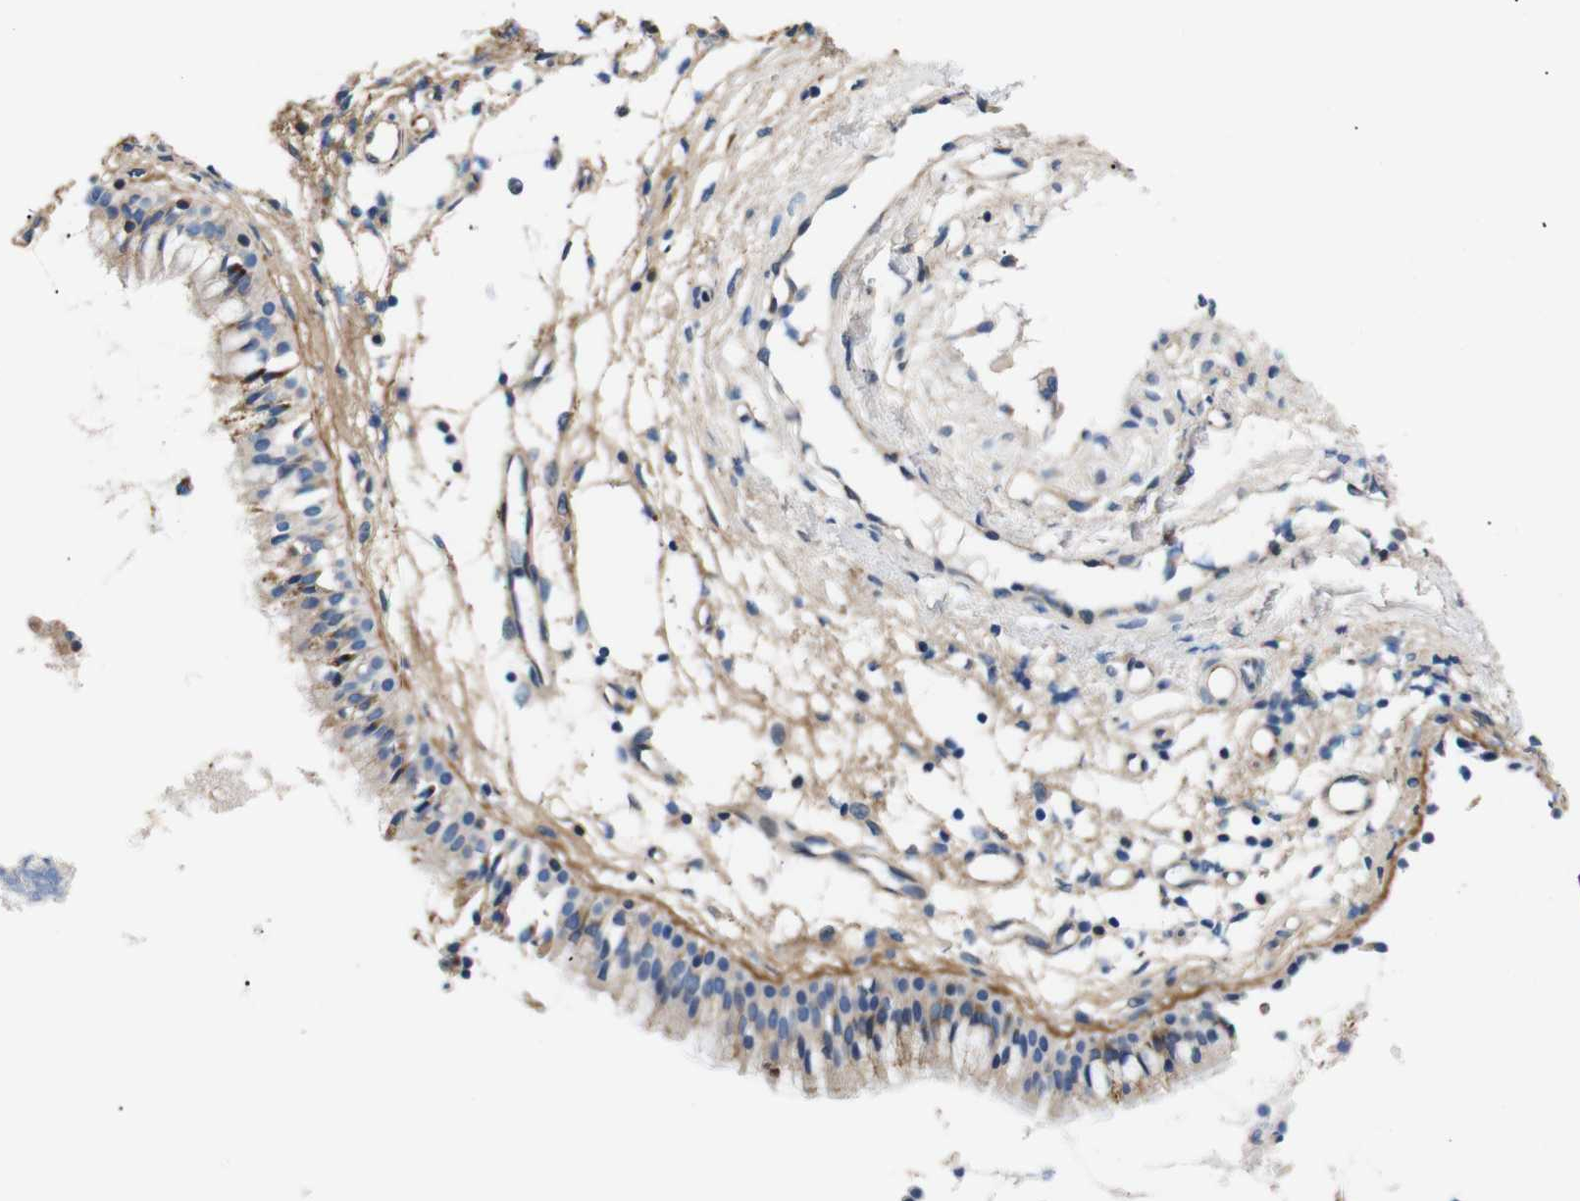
{"staining": {"intensity": "weak", "quantity": "25%-75%", "location": "cytoplasmic/membranous"}, "tissue": "nasopharynx", "cell_type": "Respiratory epithelial cells", "image_type": "normal", "snomed": [{"axis": "morphology", "description": "Normal tissue, NOS"}, {"axis": "topography", "description": "Nasopharynx"}], "caption": "Protein expression analysis of normal human nasopharynx reveals weak cytoplasmic/membranous staining in about 25%-75% of respiratory epithelial cells. (DAB IHC, brown staining for protein, blue staining for nuclei).", "gene": "UBE2G2", "patient": {"sex": "male", "age": 21}}